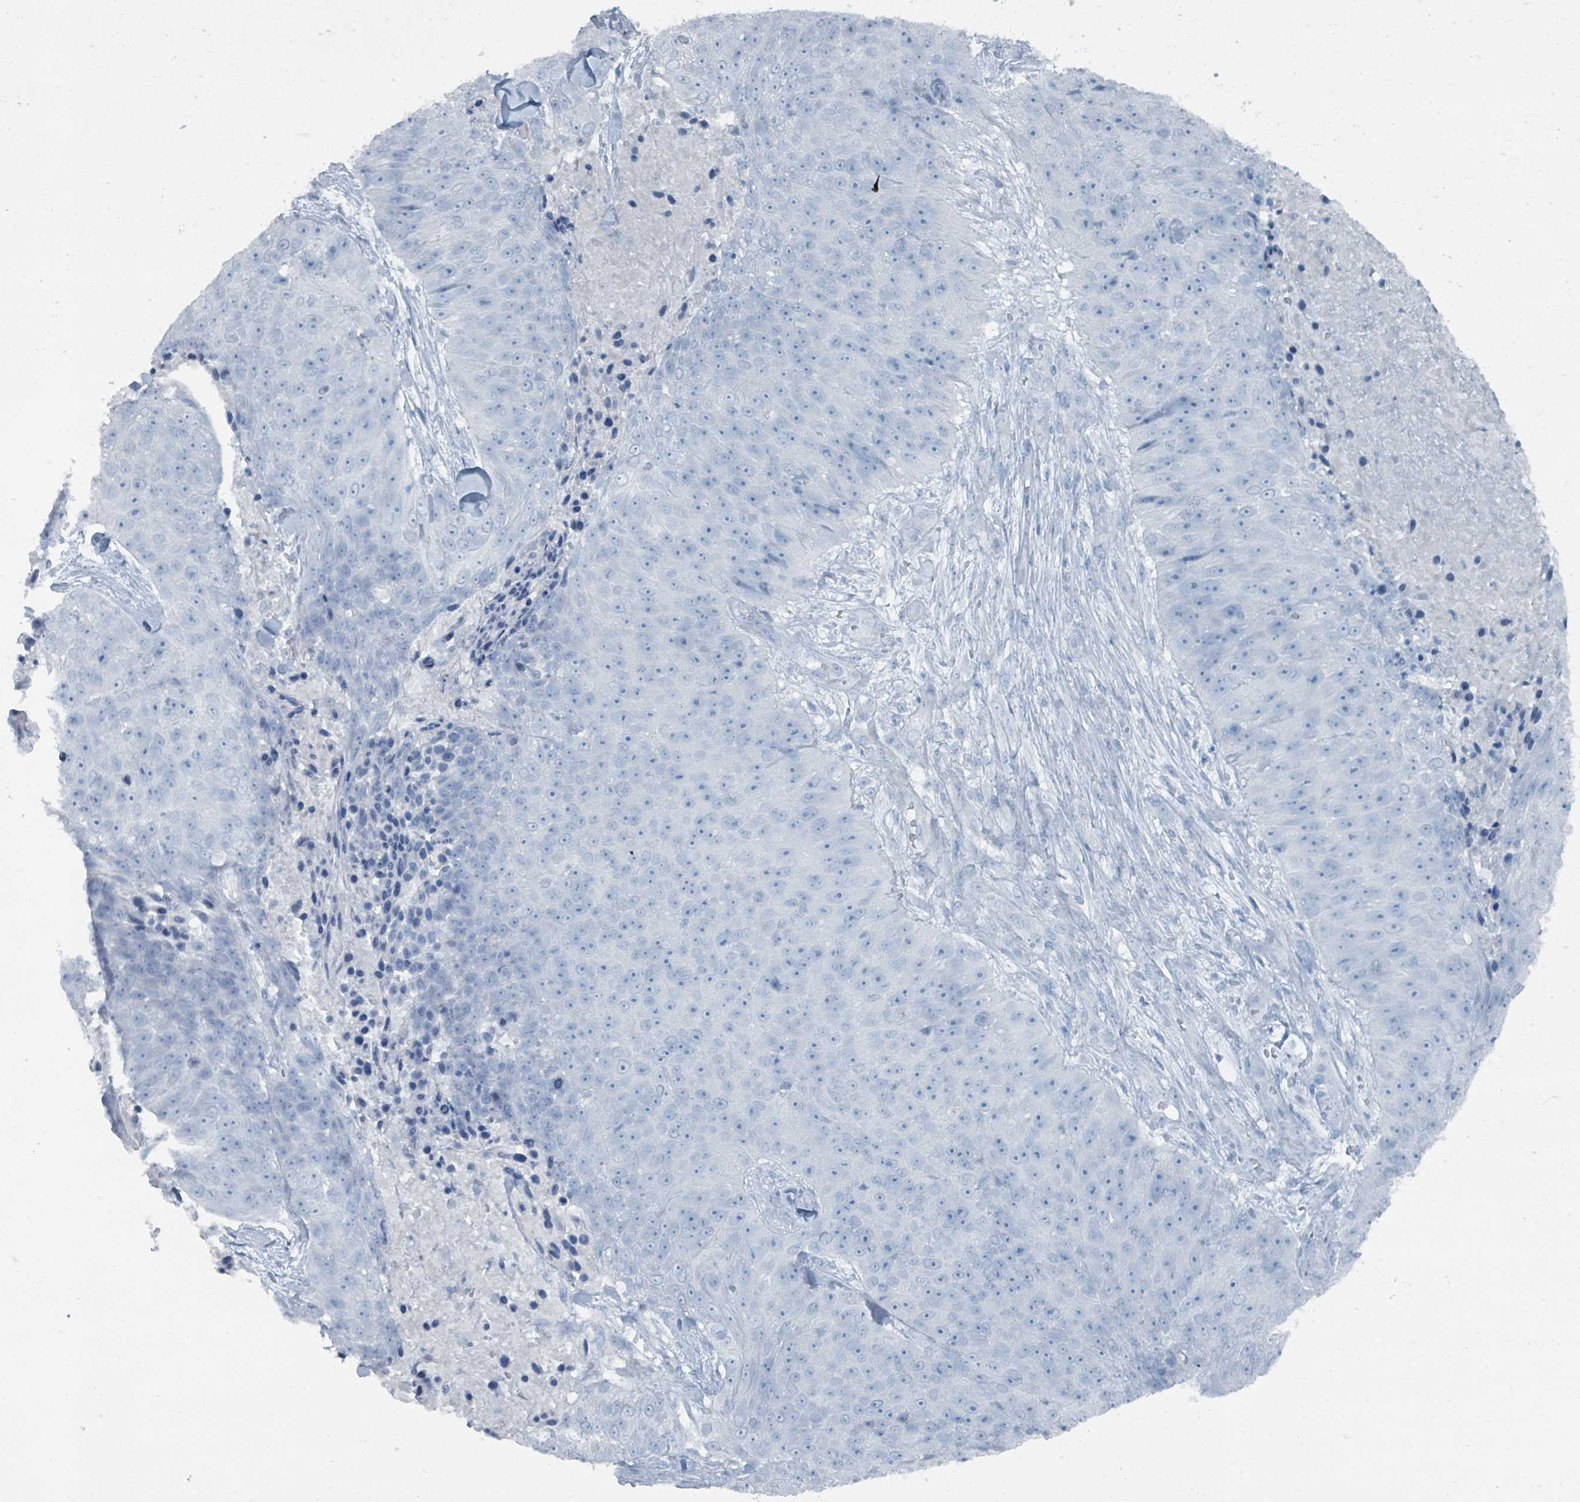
{"staining": {"intensity": "negative", "quantity": "none", "location": "none"}, "tissue": "skin cancer", "cell_type": "Tumor cells", "image_type": "cancer", "snomed": [{"axis": "morphology", "description": "Squamous cell carcinoma, NOS"}, {"axis": "topography", "description": "Skin"}], "caption": "Tumor cells are negative for brown protein staining in squamous cell carcinoma (skin).", "gene": "GAMT", "patient": {"sex": "female", "age": 87}}